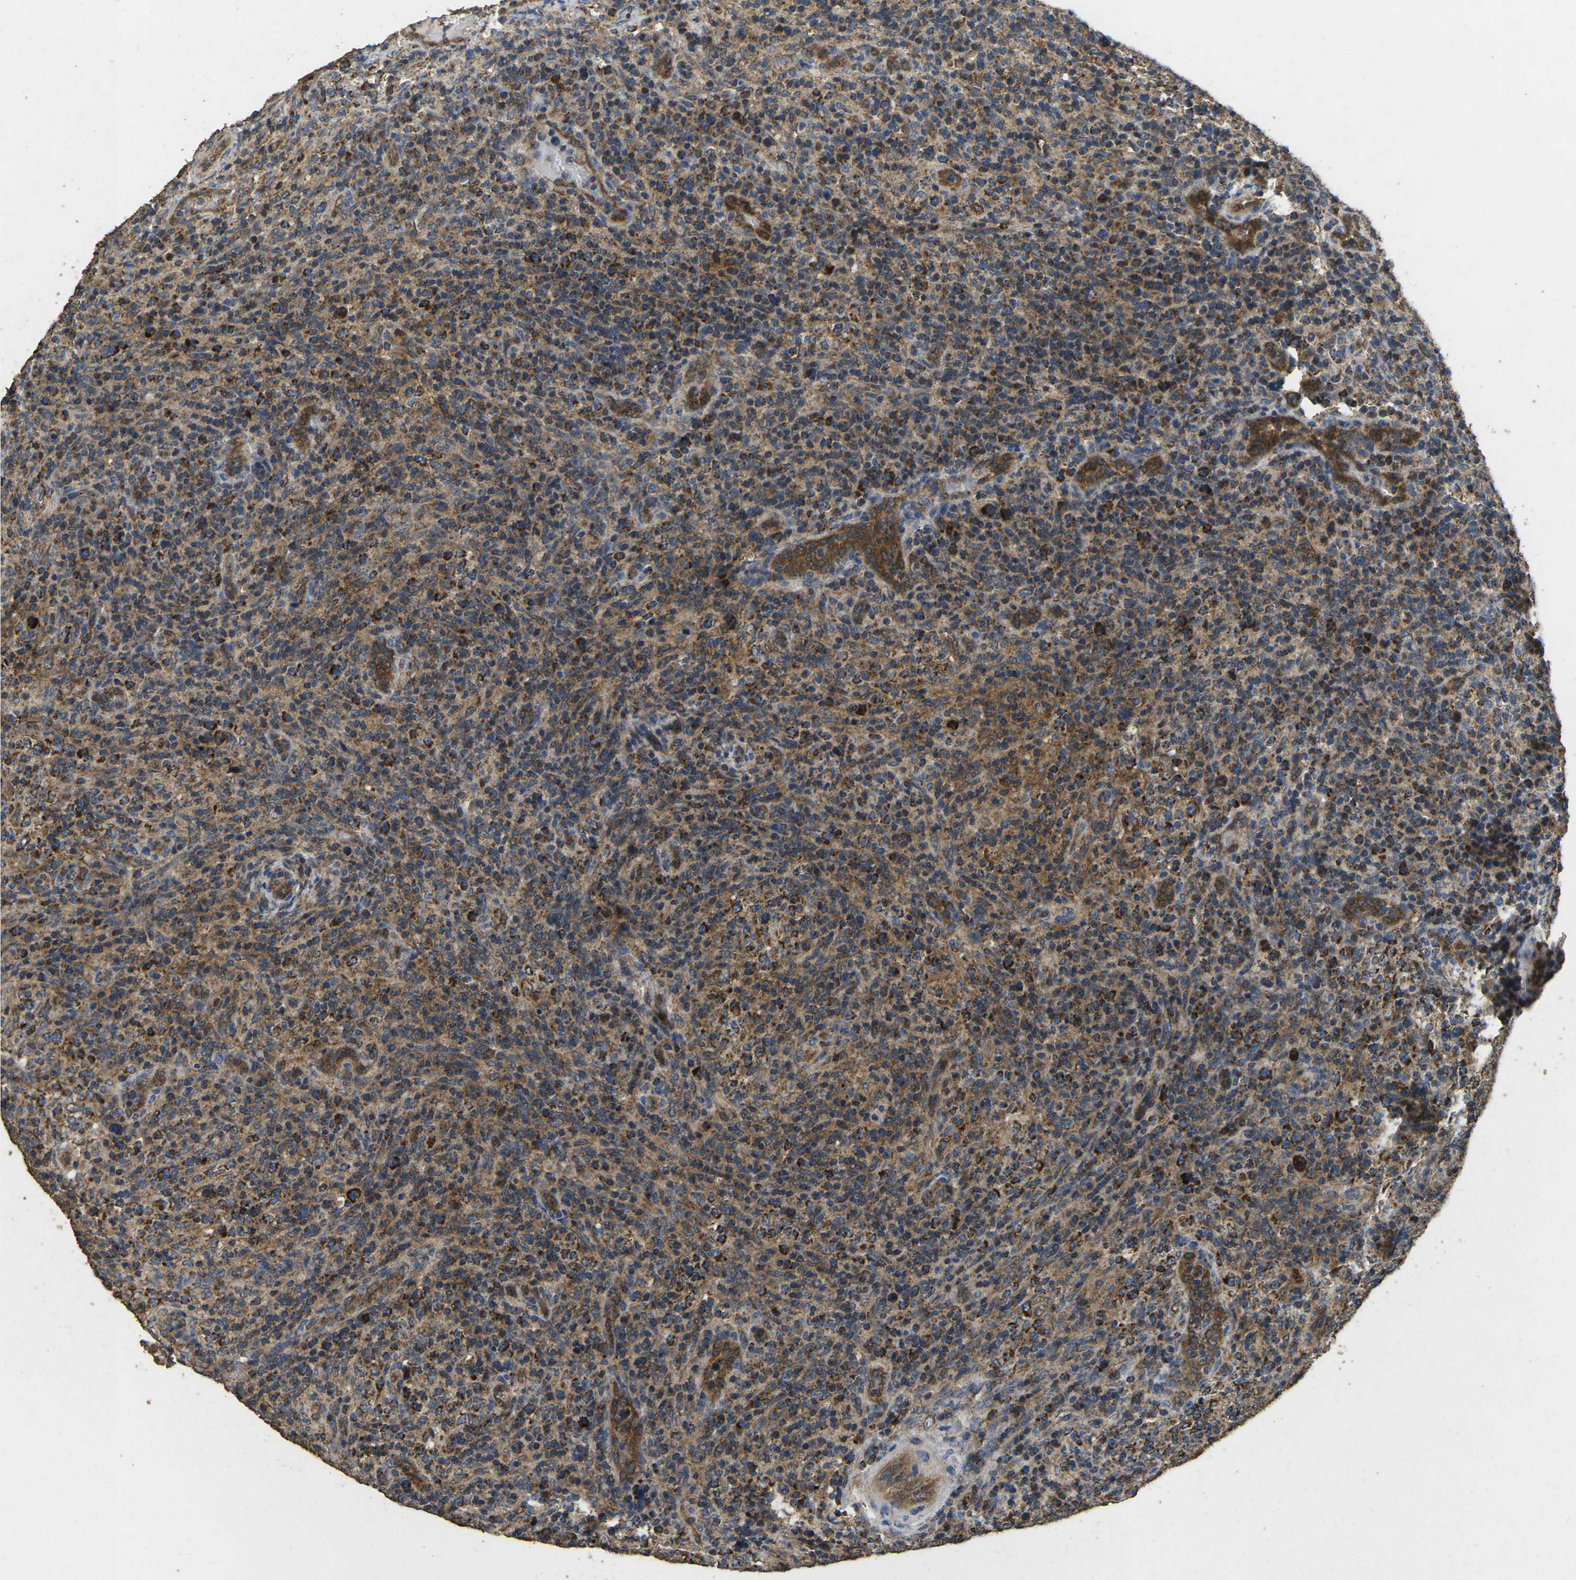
{"staining": {"intensity": "moderate", "quantity": ">75%", "location": "cytoplasmic/membranous"}, "tissue": "lymphoma", "cell_type": "Tumor cells", "image_type": "cancer", "snomed": [{"axis": "morphology", "description": "Malignant lymphoma, non-Hodgkin's type, High grade"}, {"axis": "topography", "description": "Lymph node"}], "caption": "Tumor cells reveal moderate cytoplasmic/membranous staining in about >75% of cells in malignant lymphoma, non-Hodgkin's type (high-grade). Using DAB (3,3'-diaminobenzidine) (brown) and hematoxylin (blue) stains, captured at high magnification using brightfield microscopy.", "gene": "MAPK11", "patient": {"sex": "female", "age": 76}}